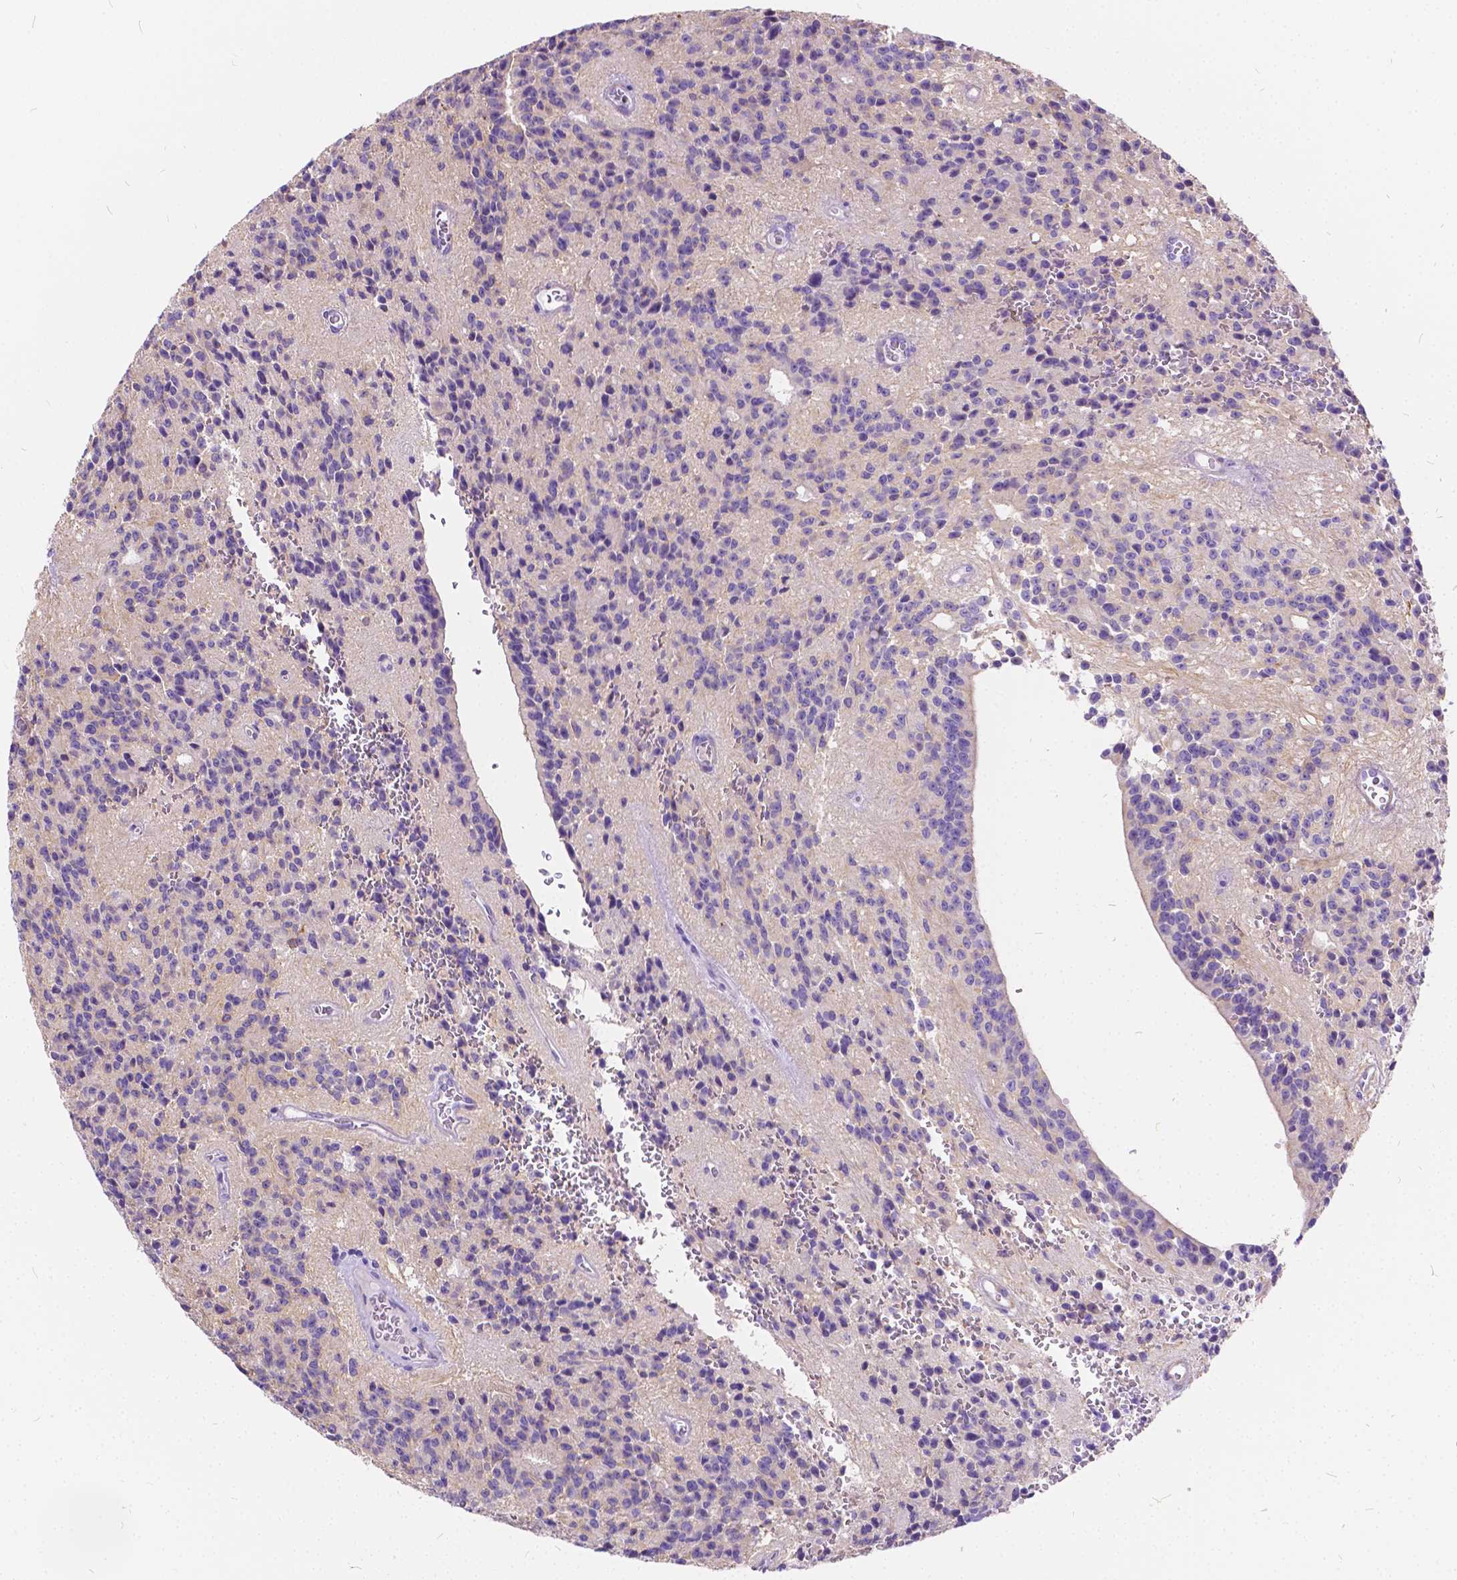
{"staining": {"intensity": "negative", "quantity": "none", "location": "none"}, "tissue": "glioma", "cell_type": "Tumor cells", "image_type": "cancer", "snomed": [{"axis": "morphology", "description": "Glioma, malignant, Low grade"}, {"axis": "topography", "description": "Brain"}], "caption": "This is an IHC histopathology image of malignant glioma (low-grade). There is no positivity in tumor cells.", "gene": "CHRM1", "patient": {"sex": "male", "age": 31}}